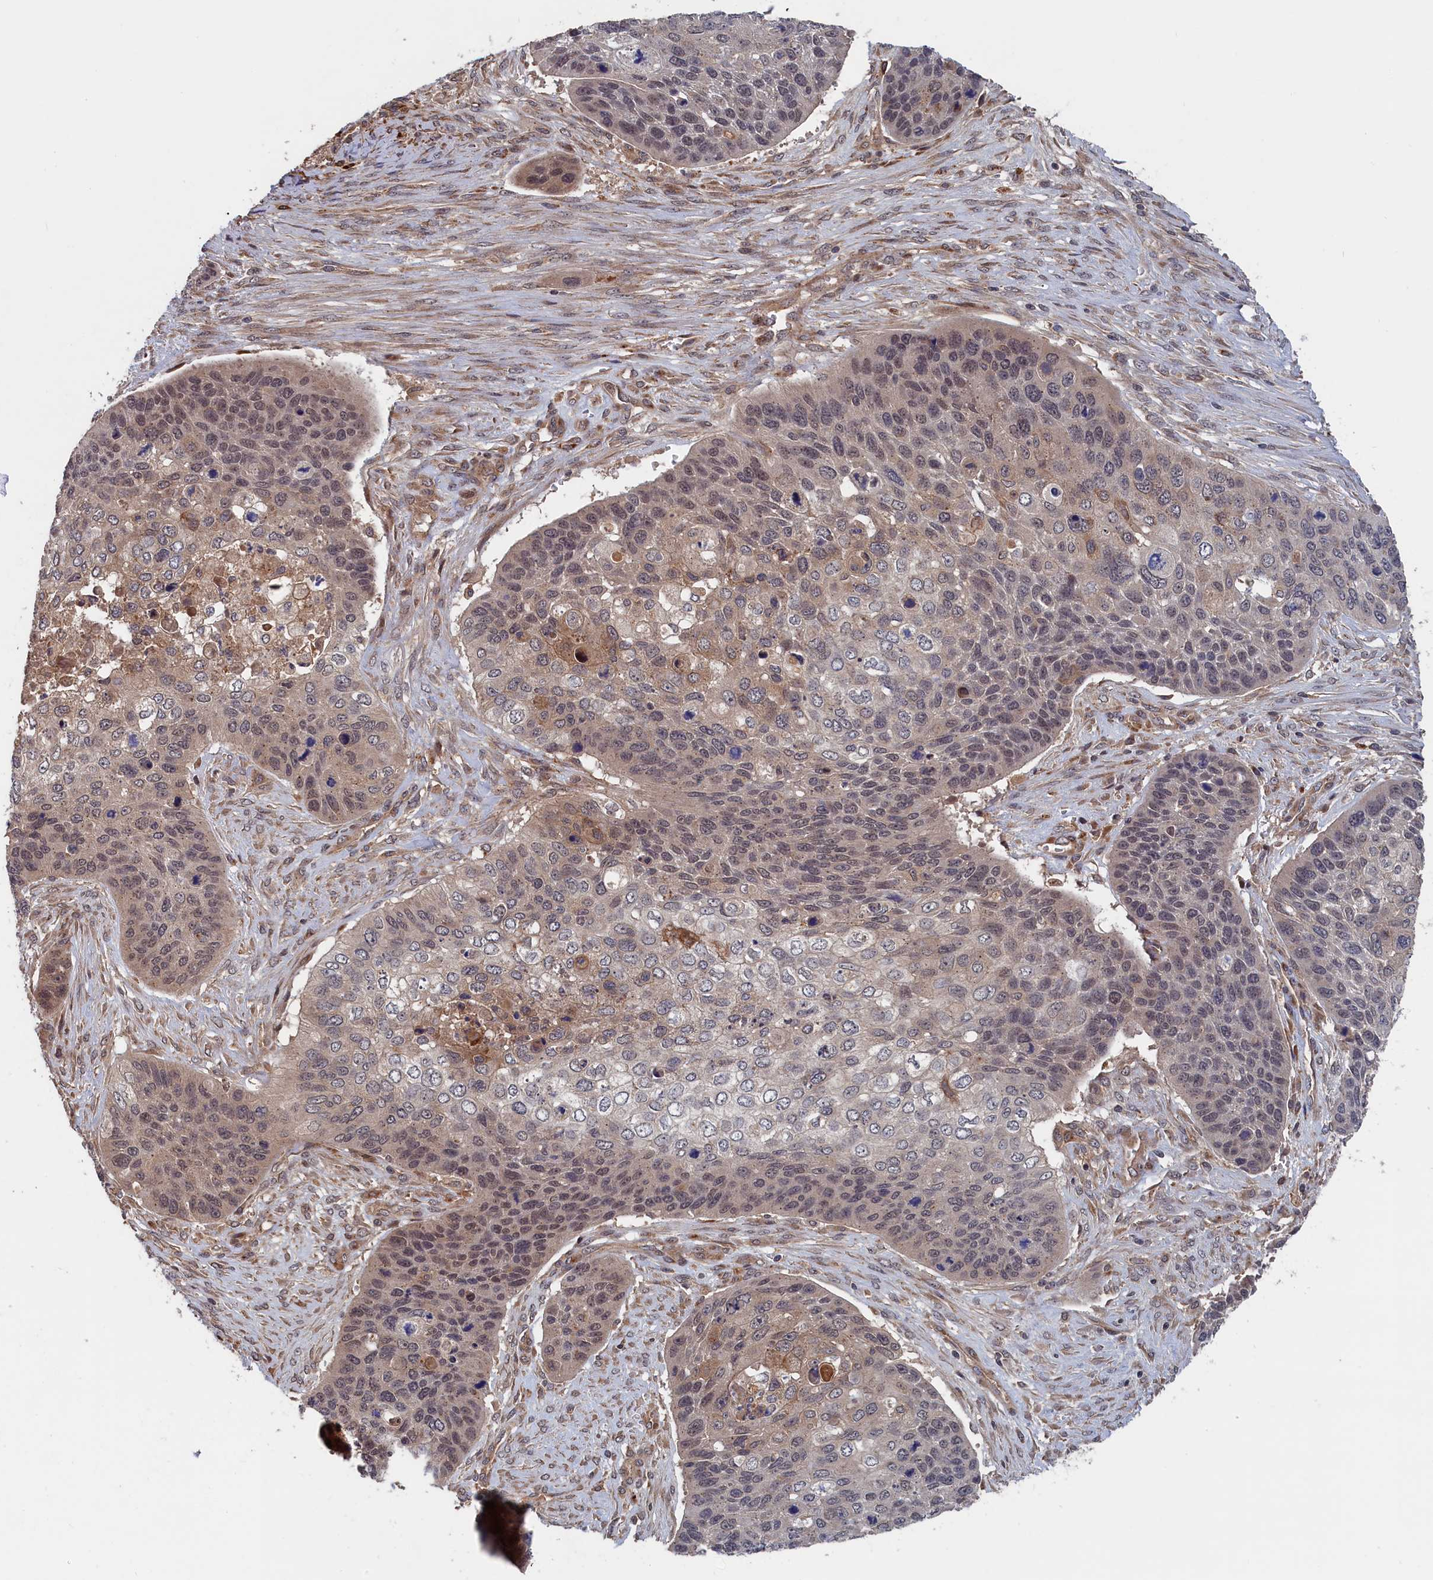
{"staining": {"intensity": "weak", "quantity": "<25%", "location": "cytoplasmic/membranous"}, "tissue": "skin cancer", "cell_type": "Tumor cells", "image_type": "cancer", "snomed": [{"axis": "morphology", "description": "Basal cell carcinoma"}, {"axis": "topography", "description": "Skin"}], "caption": "An IHC photomicrograph of skin basal cell carcinoma is shown. There is no staining in tumor cells of skin basal cell carcinoma.", "gene": "TRAPPC2L", "patient": {"sex": "female", "age": 74}}